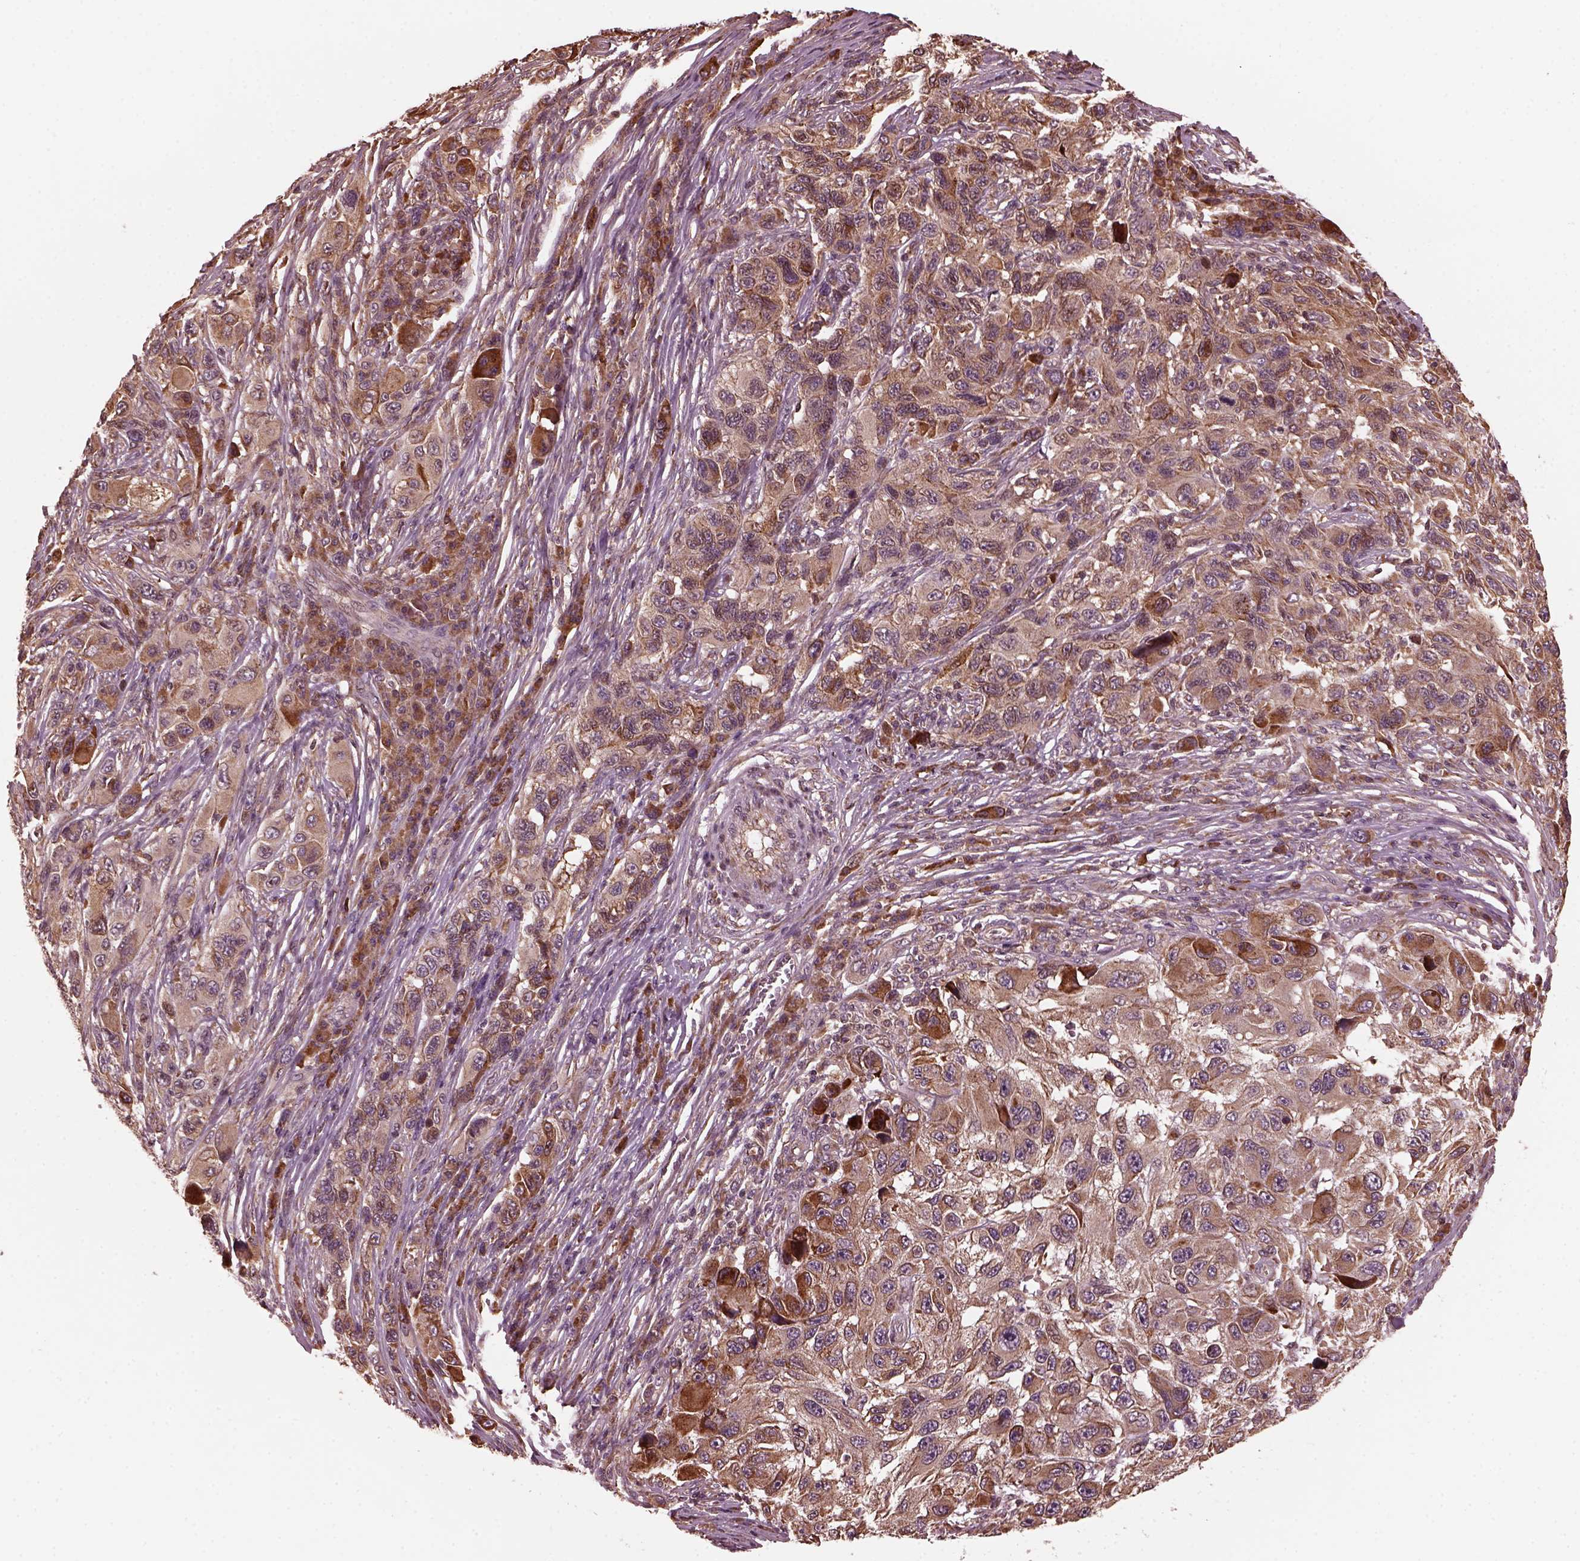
{"staining": {"intensity": "weak", "quantity": ">75%", "location": "cytoplasmic/membranous"}, "tissue": "melanoma", "cell_type": "Tumor cells", "image_type": "cancer", "snomed": [{"axis": "morphology", "description": "Malignant melanoma, NOS"}, {"axis": "topography", "description": "Skin"}], "caption": "IHC of melanoma displays low levels of weak cytoplasmic/membranous positivity in about >75% of tumor cells.", "gene": "ZNF292", "patient": {"sex": "male", "age": 53}}